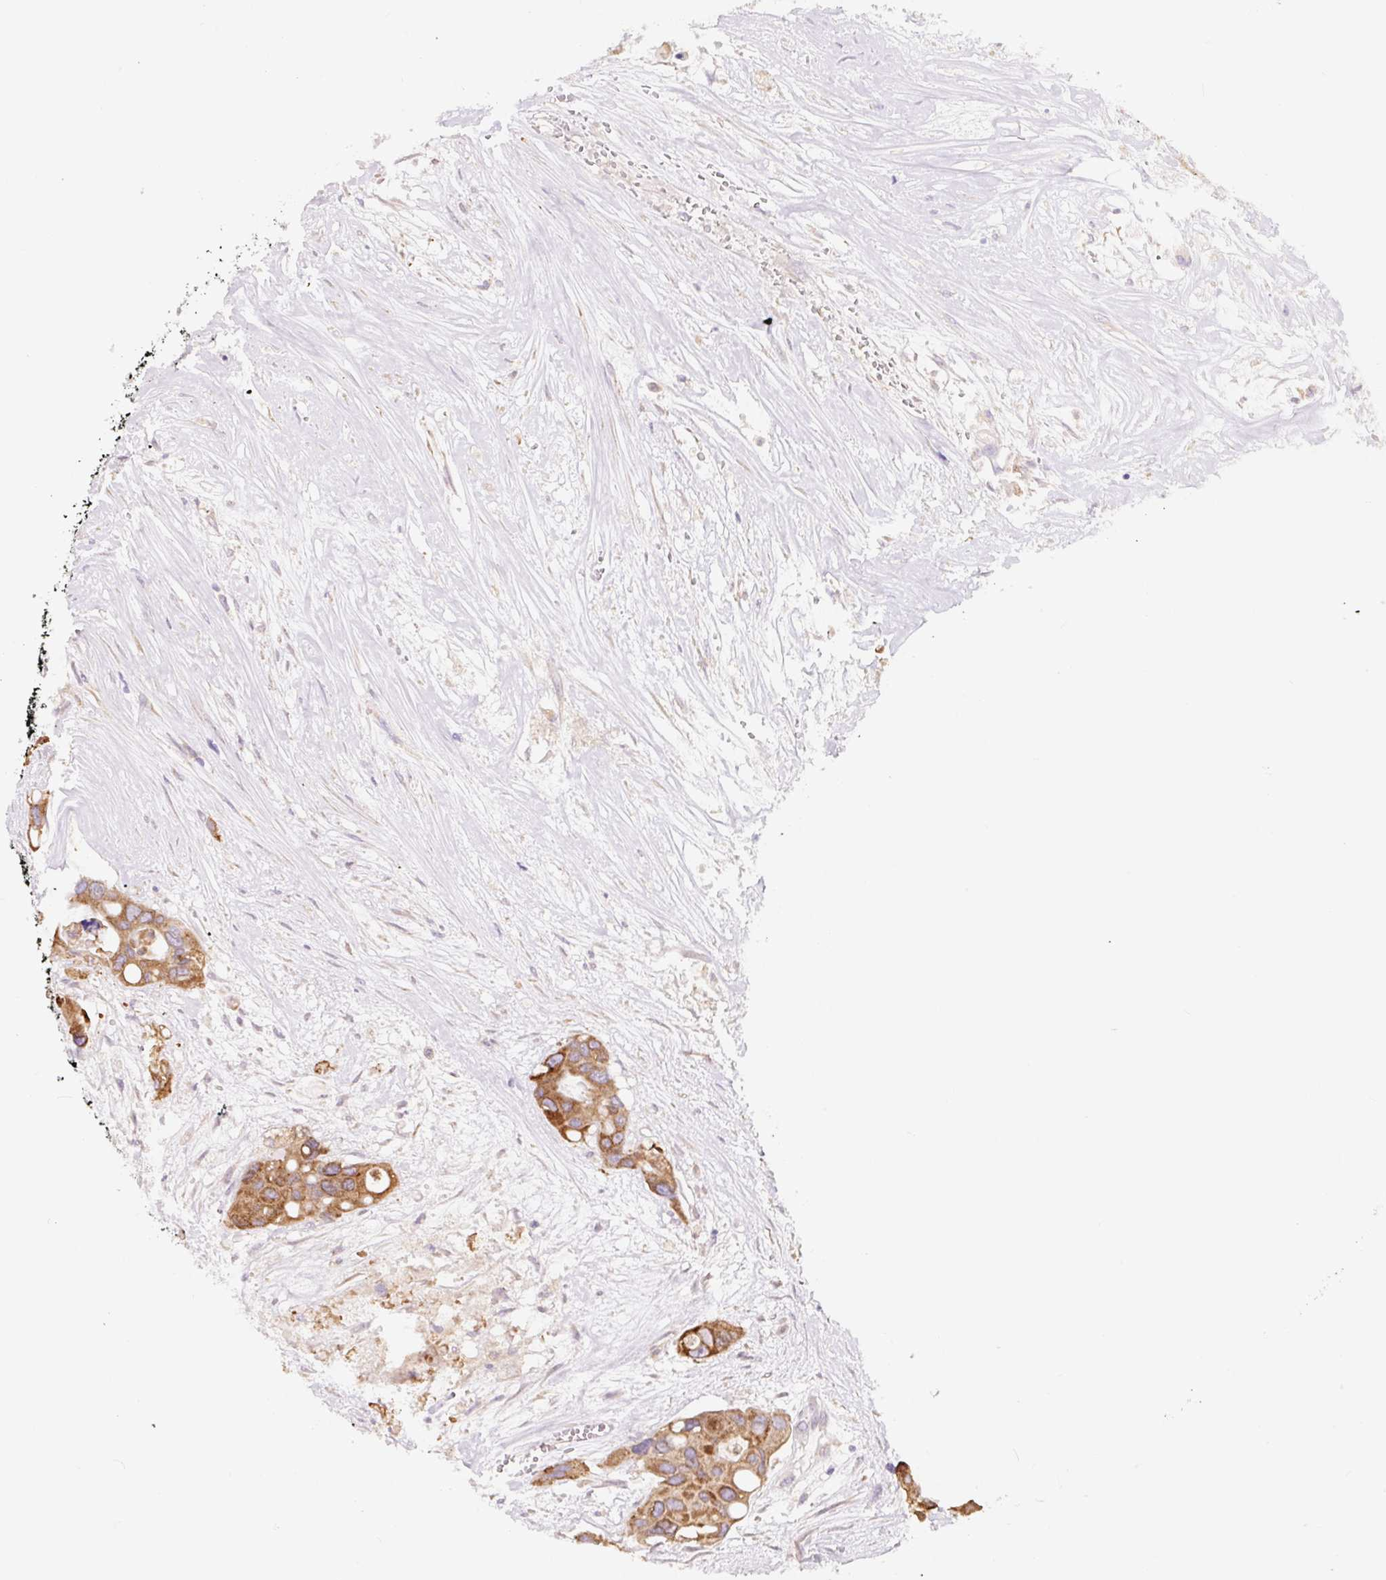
{"staining": {"intensity": "moderate", "quantity": "25%-75%", "location": "cytoplasmic/membranous"}, "tissue": "colorectal cancer", "cell_type": "Tumor cells", "image_type": "cancer", "snomed": [{"axis": "morphology", "description": "Adenocarcinoma, NOS"}, {"axis": "topography", "description": "Colon"}], "caption": "A medium amount of moderate cytoplasmic/membranous positivity is appreciated in approximately 25%-75% of tumor cells in colorectal cancer (adenocarcinoma) tissue.", "gene": "ASRGL1", "patient": {"sex": "male", "age": 77}}